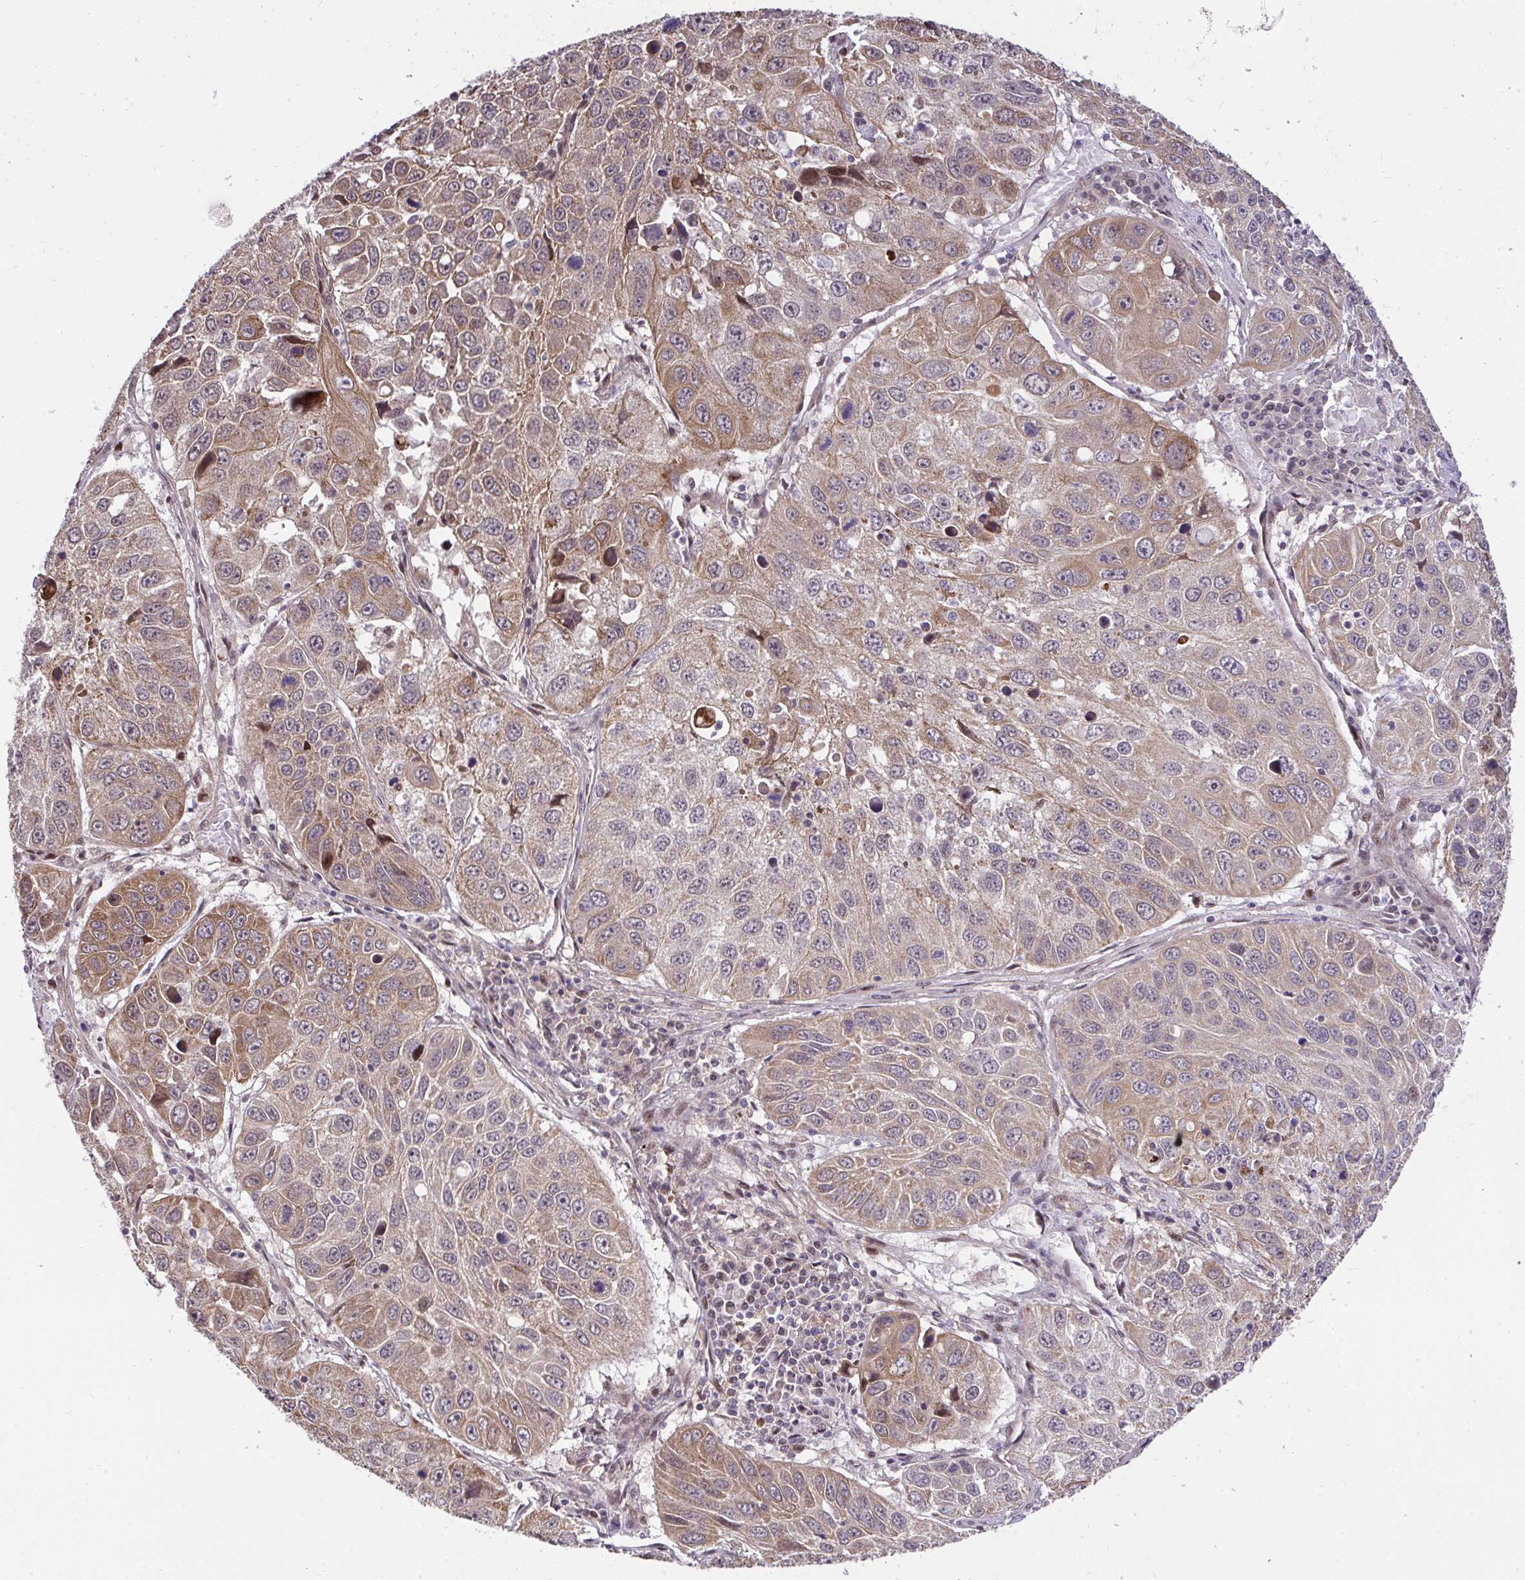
{"staining": {"intensity": "moderate", "quantity": ">75%", "location": "cytoplasmic/membranous"}, "tissue": "lung cancer", "cell_type": "Tumor cells", "image_type": "cancer", "snomed": [{"axis": "morphology", "description": "Squamous cell carcinoma, NOS"}, {"axis": "topography", "description": "Lung"}], "caption": "Immunohistochemical staining of lung squamous cell carcinoma exhibits medium levels of moderate cytoplasmic/membranous positivity in approximately >75% of tumor cells.", "gene": "RDH14", "patient": {"sex": "female", "age": 61}}